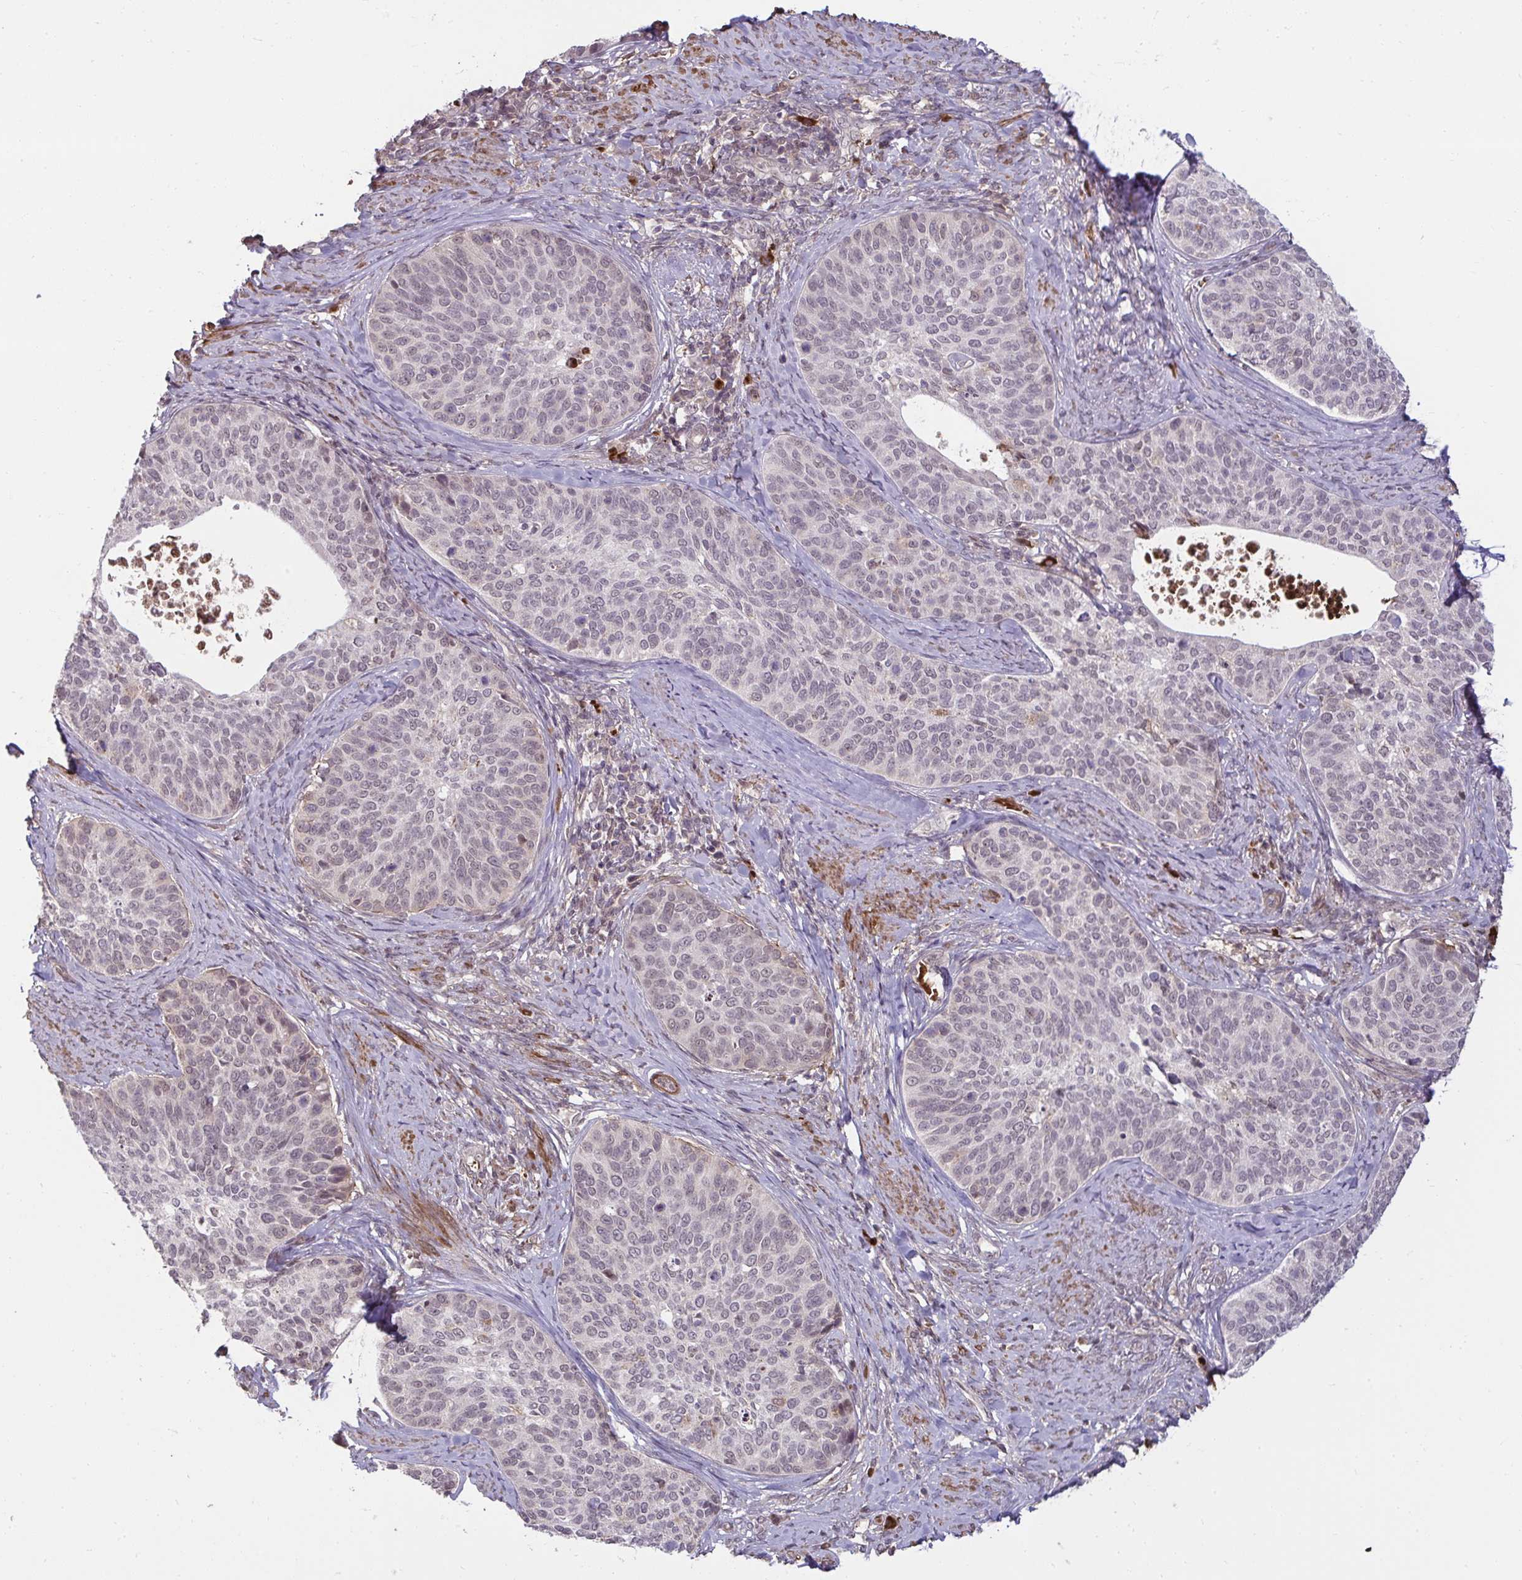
{"staining": {"intensity": "weak", "quantity": "25%-75%", "location": "nuclear"}, "tissue": "cervical cancer", "cell_type": "Tumor cells", "image_type": "cancer", "snomed": [{"axis": "morphology", "description": "Squamous cell carcinoma, NOS"}, {"axis": "topography", "description": "Cervix"}], "caption": "The immunohistochemical stain highlights weak nuclear staining in tumor cells of squamous cell carcinoma (cervical) tissue.", "gene": "ZSCAN9", "patient": {"sex": "female", "age": 69}}